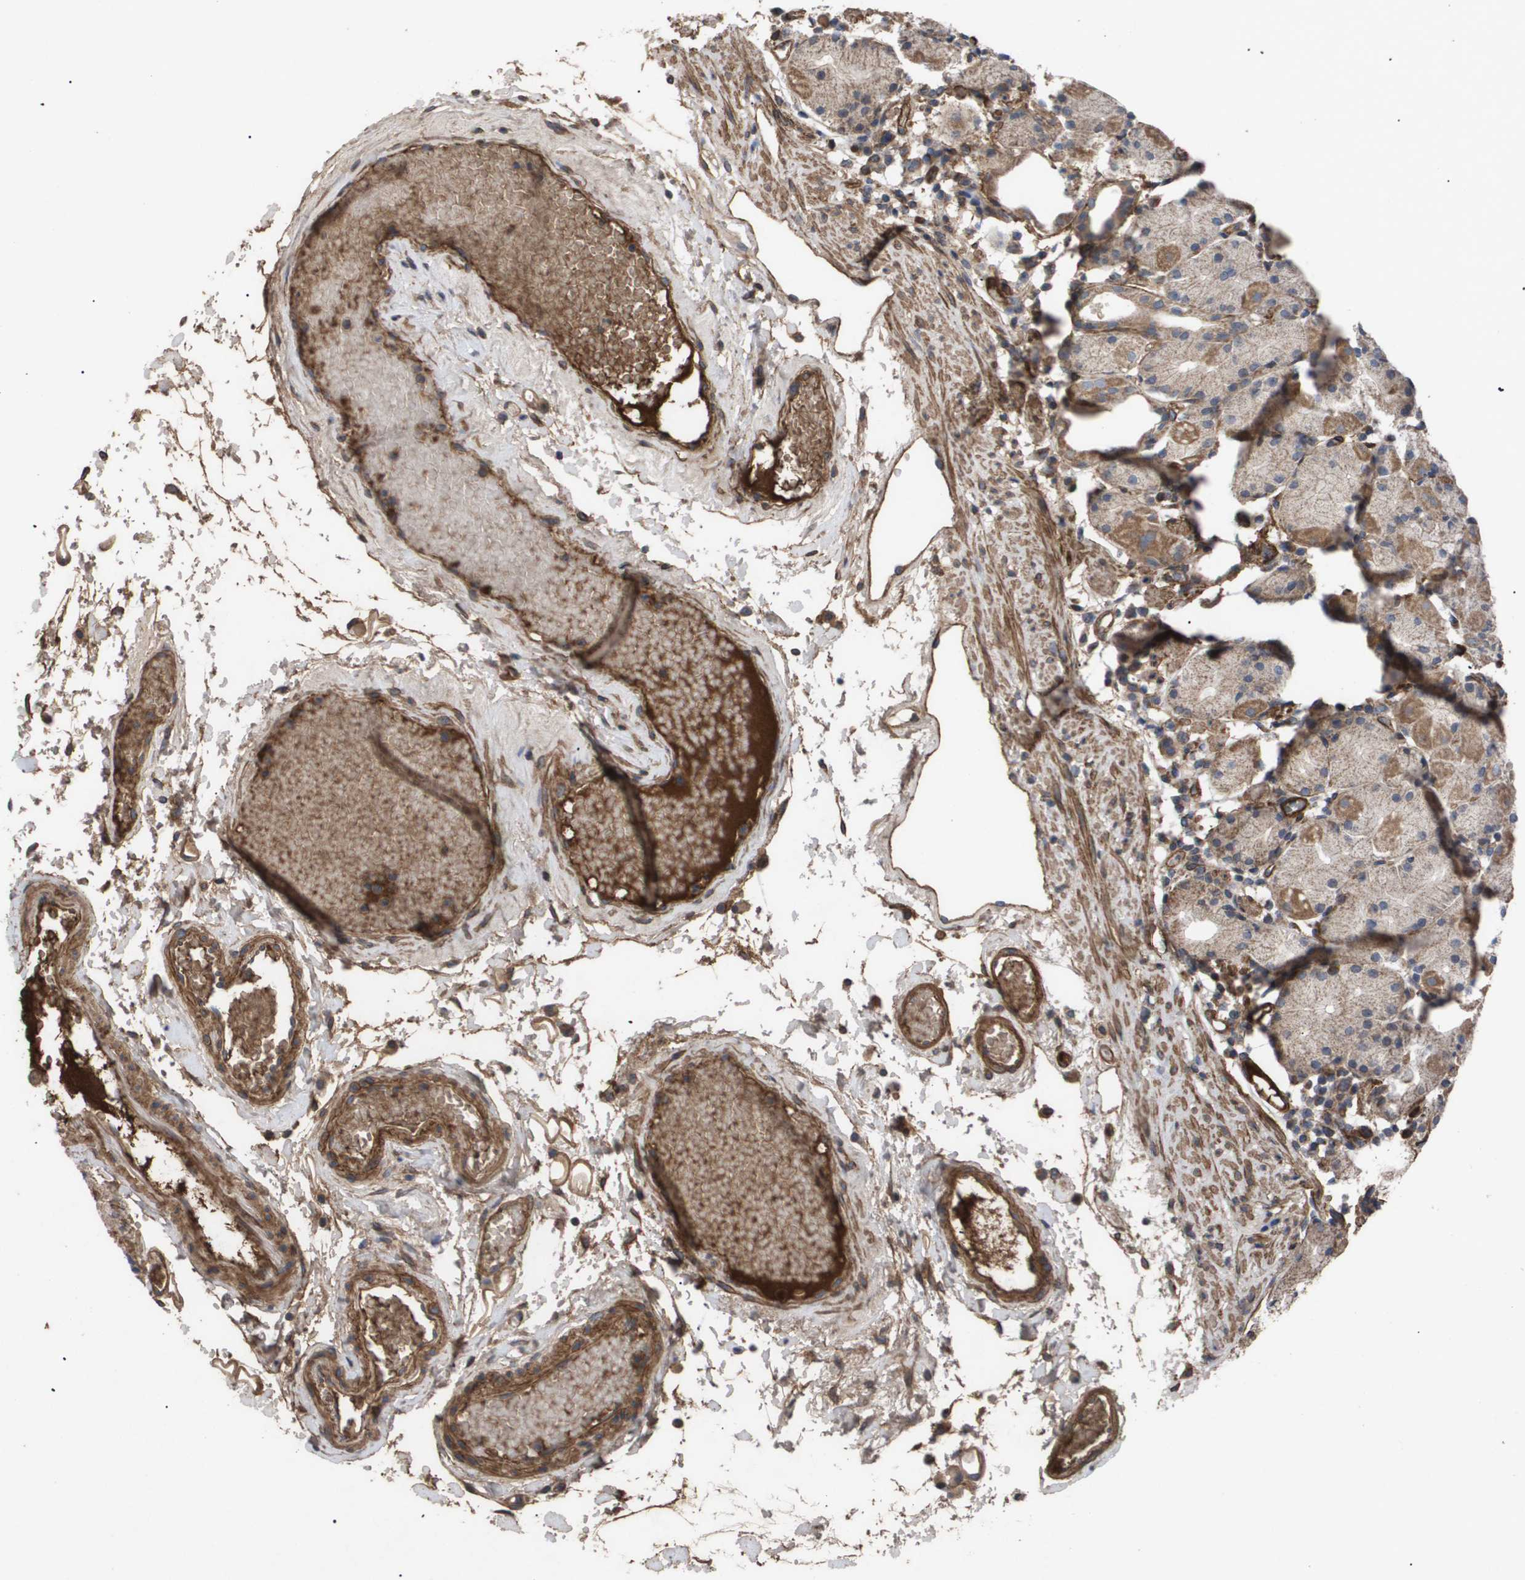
{"staining": {"intensity": "moderate", "quantity": ">75%", "location": "cytoplasmic/membranous"}, "tissue": "stomach", "cell_type": "Glandular cells", "image_type": "normal", "snomed": [{"axis": "morphology", "description": "Normal tissue, NOS"}, {"axis": "topography", "description": "Stomach"}, {"axis": "topography", "description": "Stomach, lower"}], "caption": "A high-resolution micrograph shows IHC staining of unremarkable stomach, which displays moderate cytoplasmic/membranous expression in approximately >75% of glandular cells. The protein of interest is stained brown, and the nuclei are stained in blue (DAB (3,3'-diaminobenzidine) IHC with brightfield microscopy, high magnification).", "gene": "TNS1", "patient": {"sex": "female", "age": 75}}